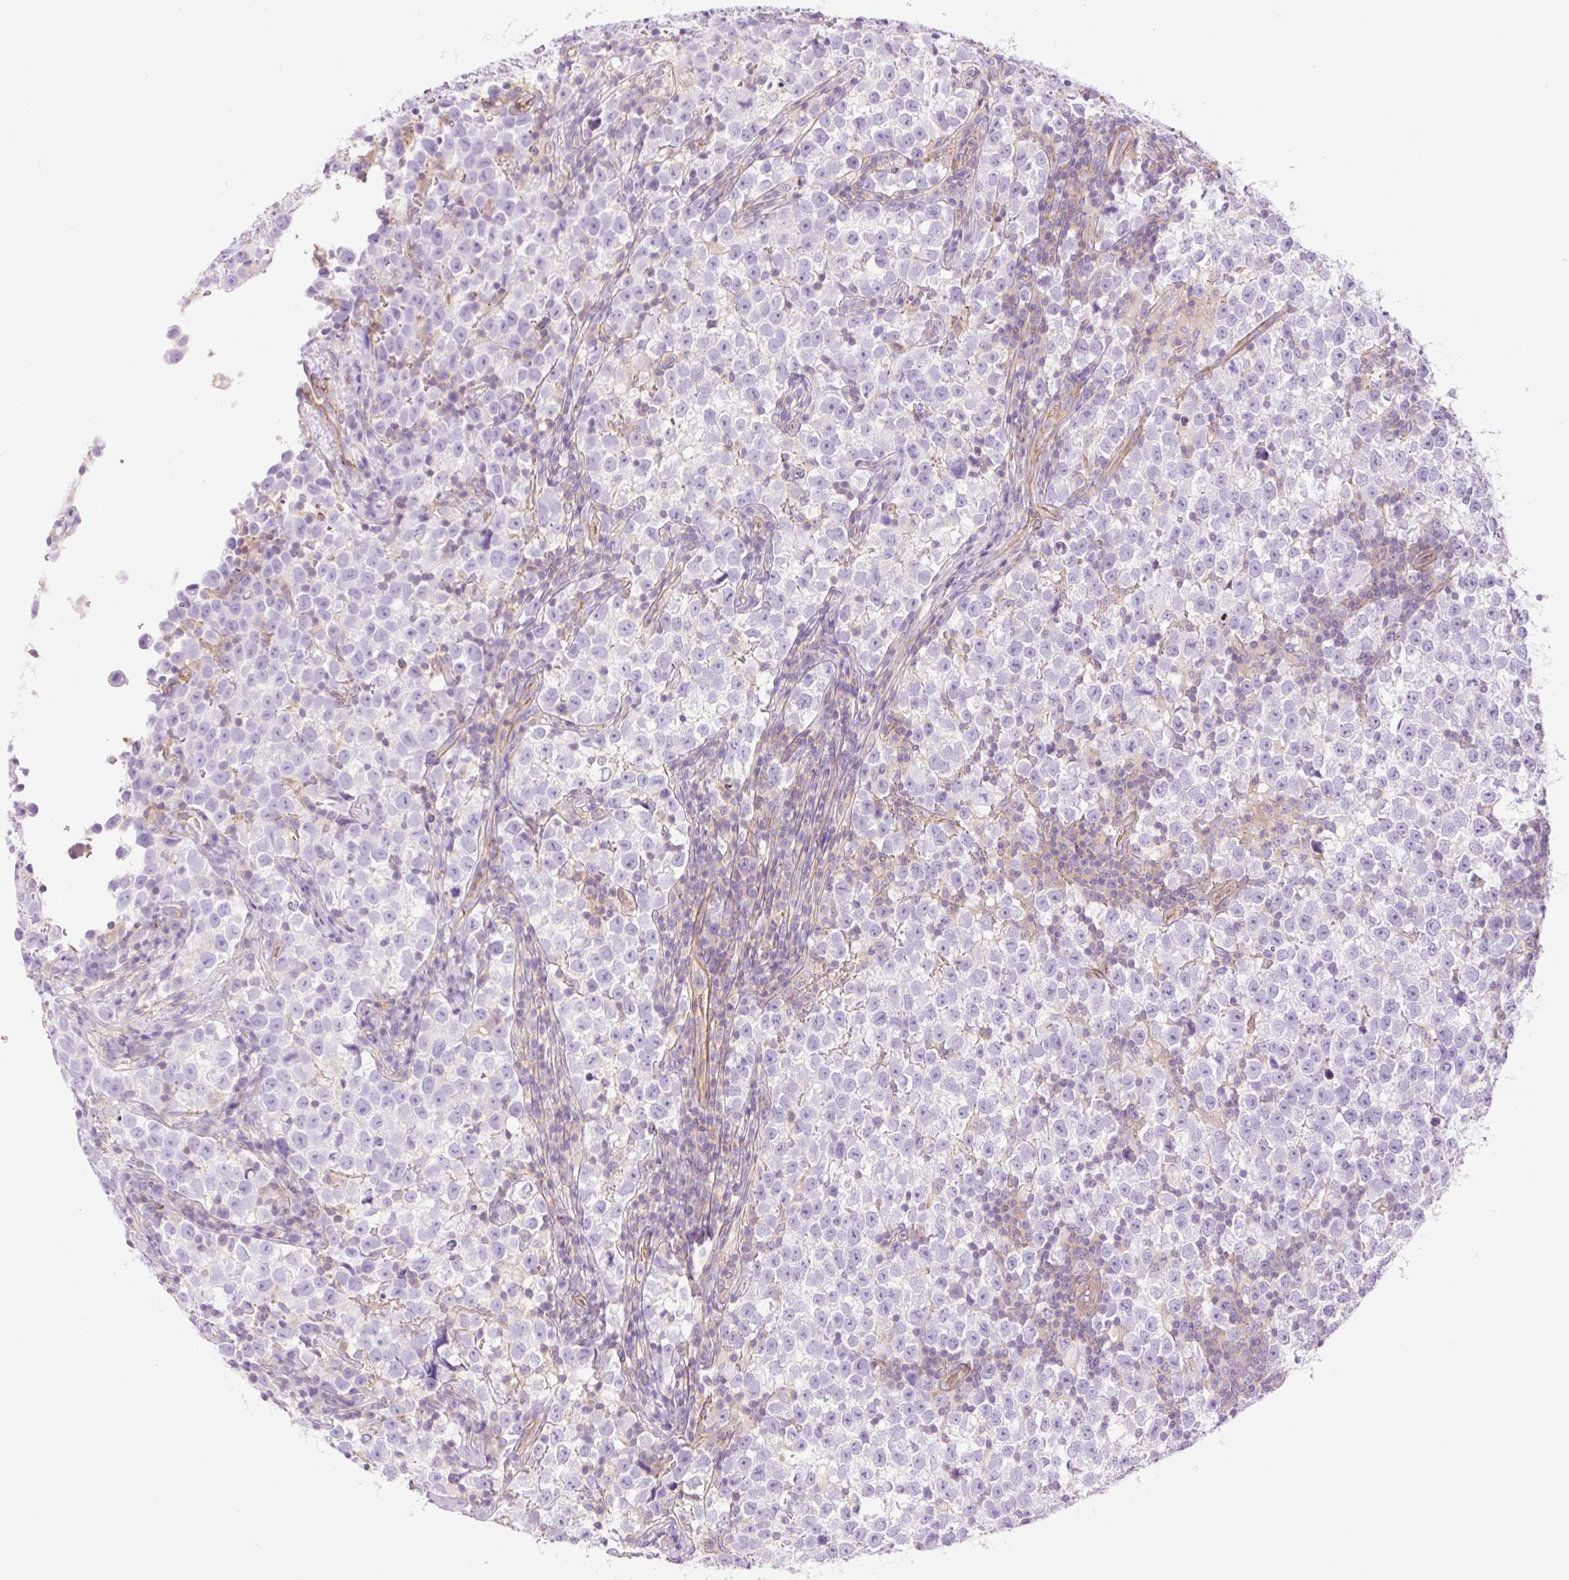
{"staining": {"intensity": "negative", "quantity": "none", "location": "none"}, "tissue": "testis cancer", "cell_type": "Tumor cells", "image_type": "cancer", "snomed": [{"axis": "morphology", "description": "Normal tissue, NOS"}, {"axis": "morphology", "description": "Seminoma, NOS"}, {"axis": "topography", "description": "Testis"}], "caption": "Photomicrograph shows no significant protein staining in tumor cells of testis seminoma.", "gene": "EHD3", "patient": {"sex": "male", "age": 43}}